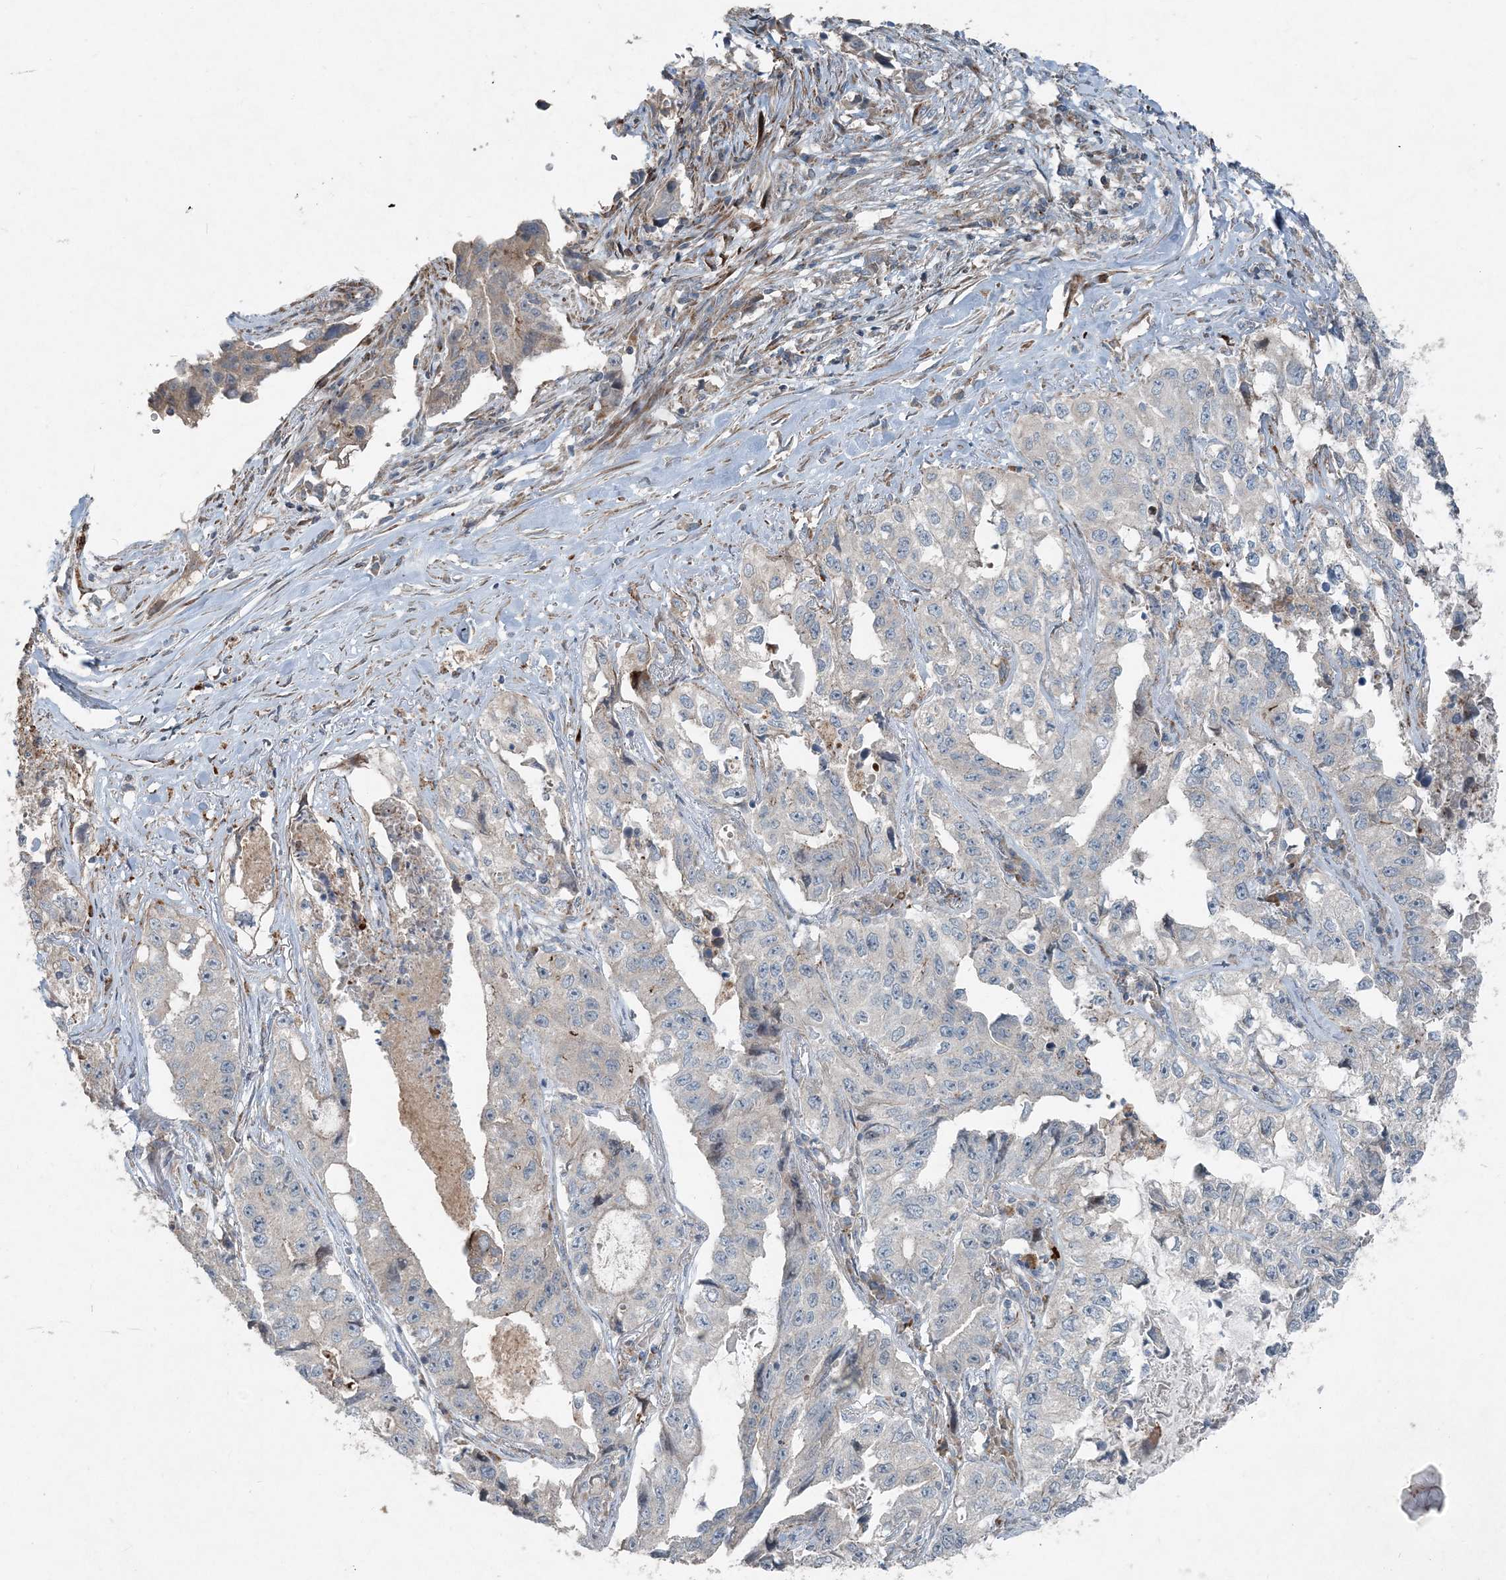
{"staining": {"intensity": "negative", "quantity": "none", "location": "none"}, "tissue": "lung cancer", "cell_type": "Tumor cells", "image_type": "cancer", "snomed": [{"axis": "morphology", "description": "Adenocarcinoma, NOS"}, {"axis": "topography", "description": "Lung"}], "caption": "There is no significant staining in tumor cells of lung cancer (adenocarcinoma).", "gene": "INTU", "patient": {"sex": "female", "age": 51}}